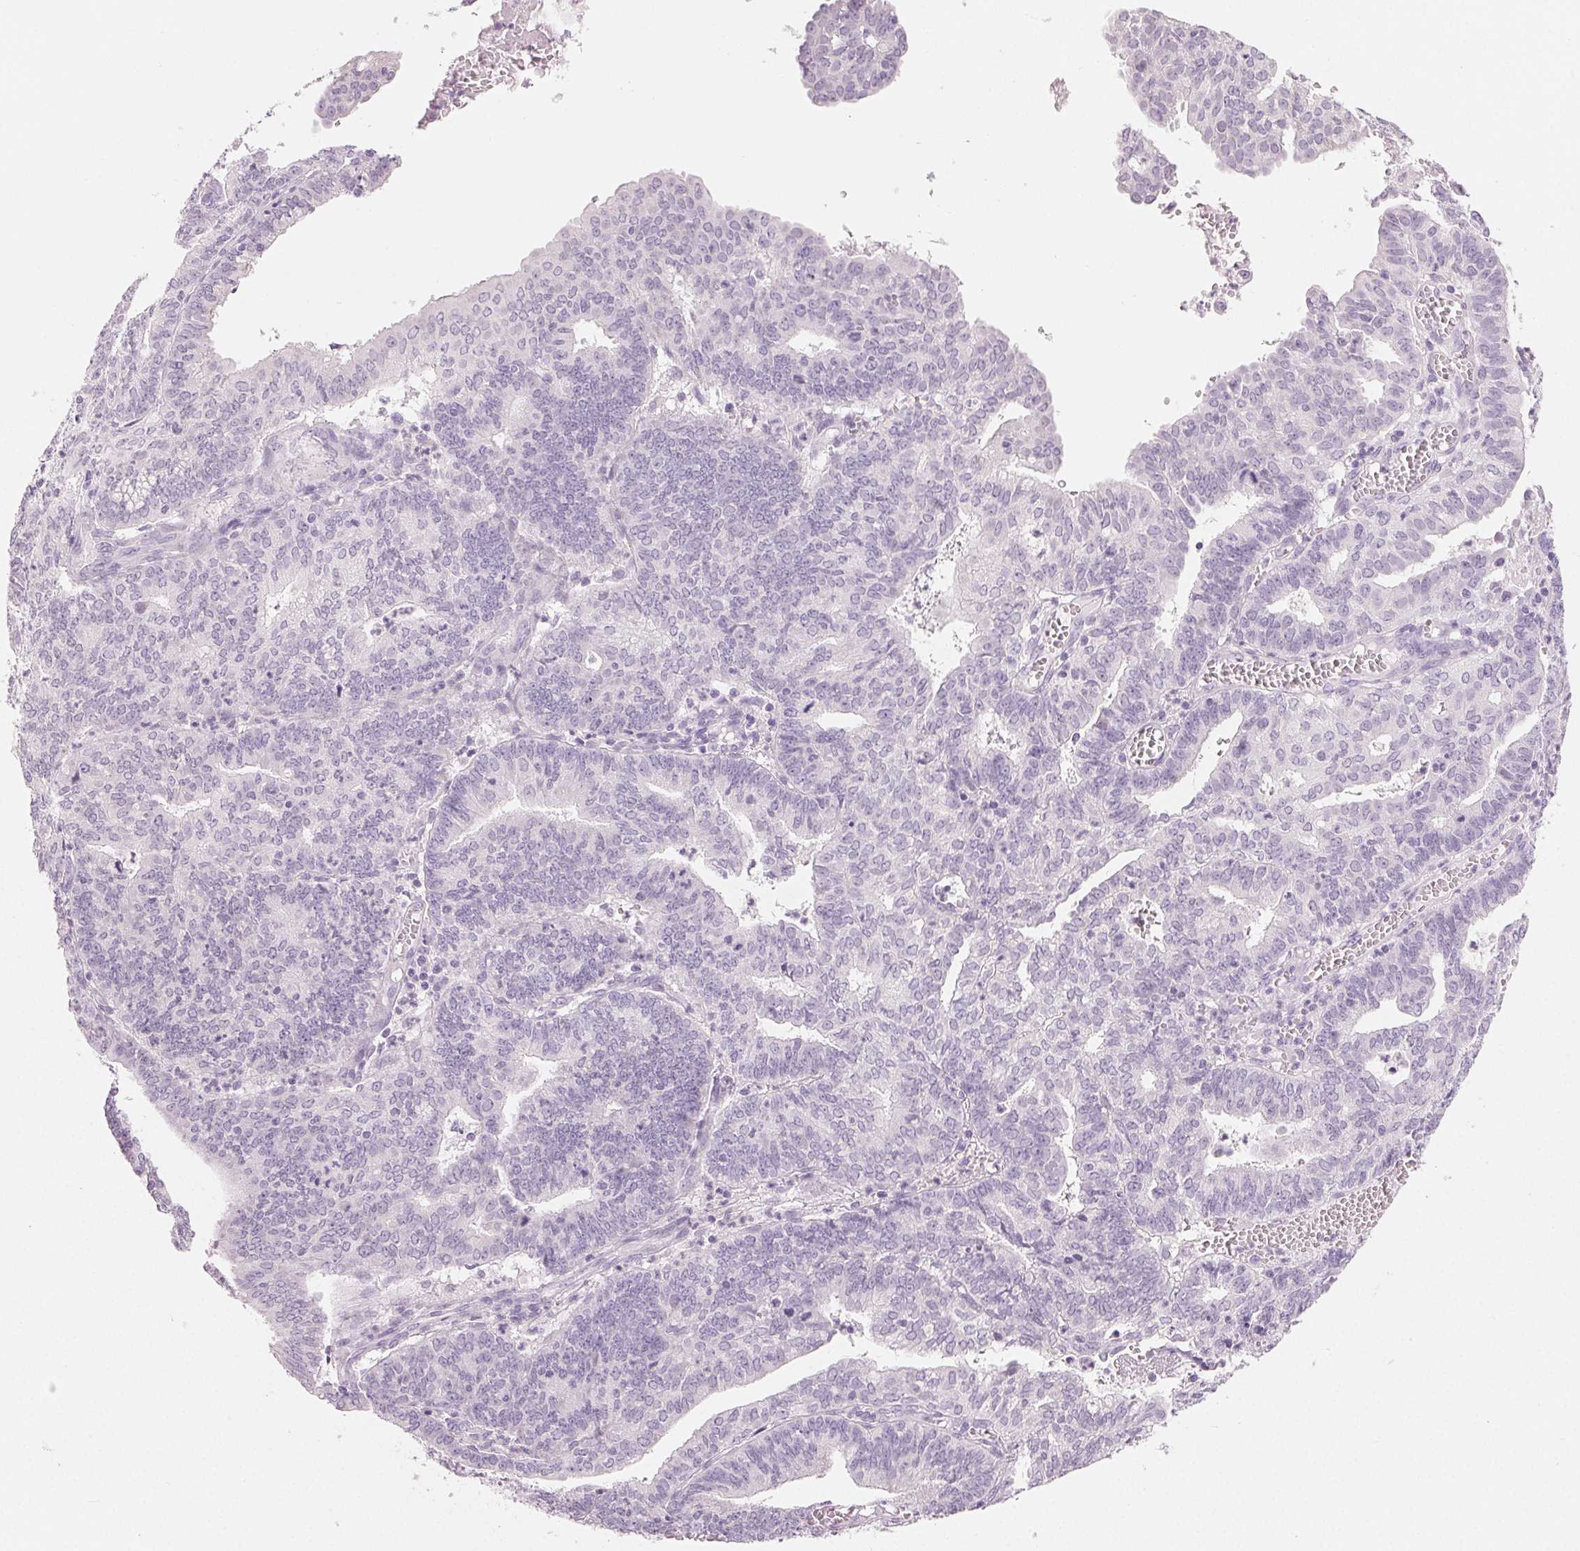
{"staining": {"intensity": "negative", "quantity": "none", "location": "none"}, "tissue": "endometrial cancer", "cell_type": "Tumor cells", "image_type": "cancer", "snomed": [{"axis": "morphology", "description": "Adenocarcinoma, NOS"}, {"axis": "topography", "description": "Endometrium"}], "caption": "DAB immunohistochemical staining of endometrial cancer (adenocarcinoma) shows no significant positivity in tumor cells. (Immunohistochemistry, brightfield microscopy, high magnification).", "gene": "SPACA5B", "patient": {"sex": "female", "age": 61}}